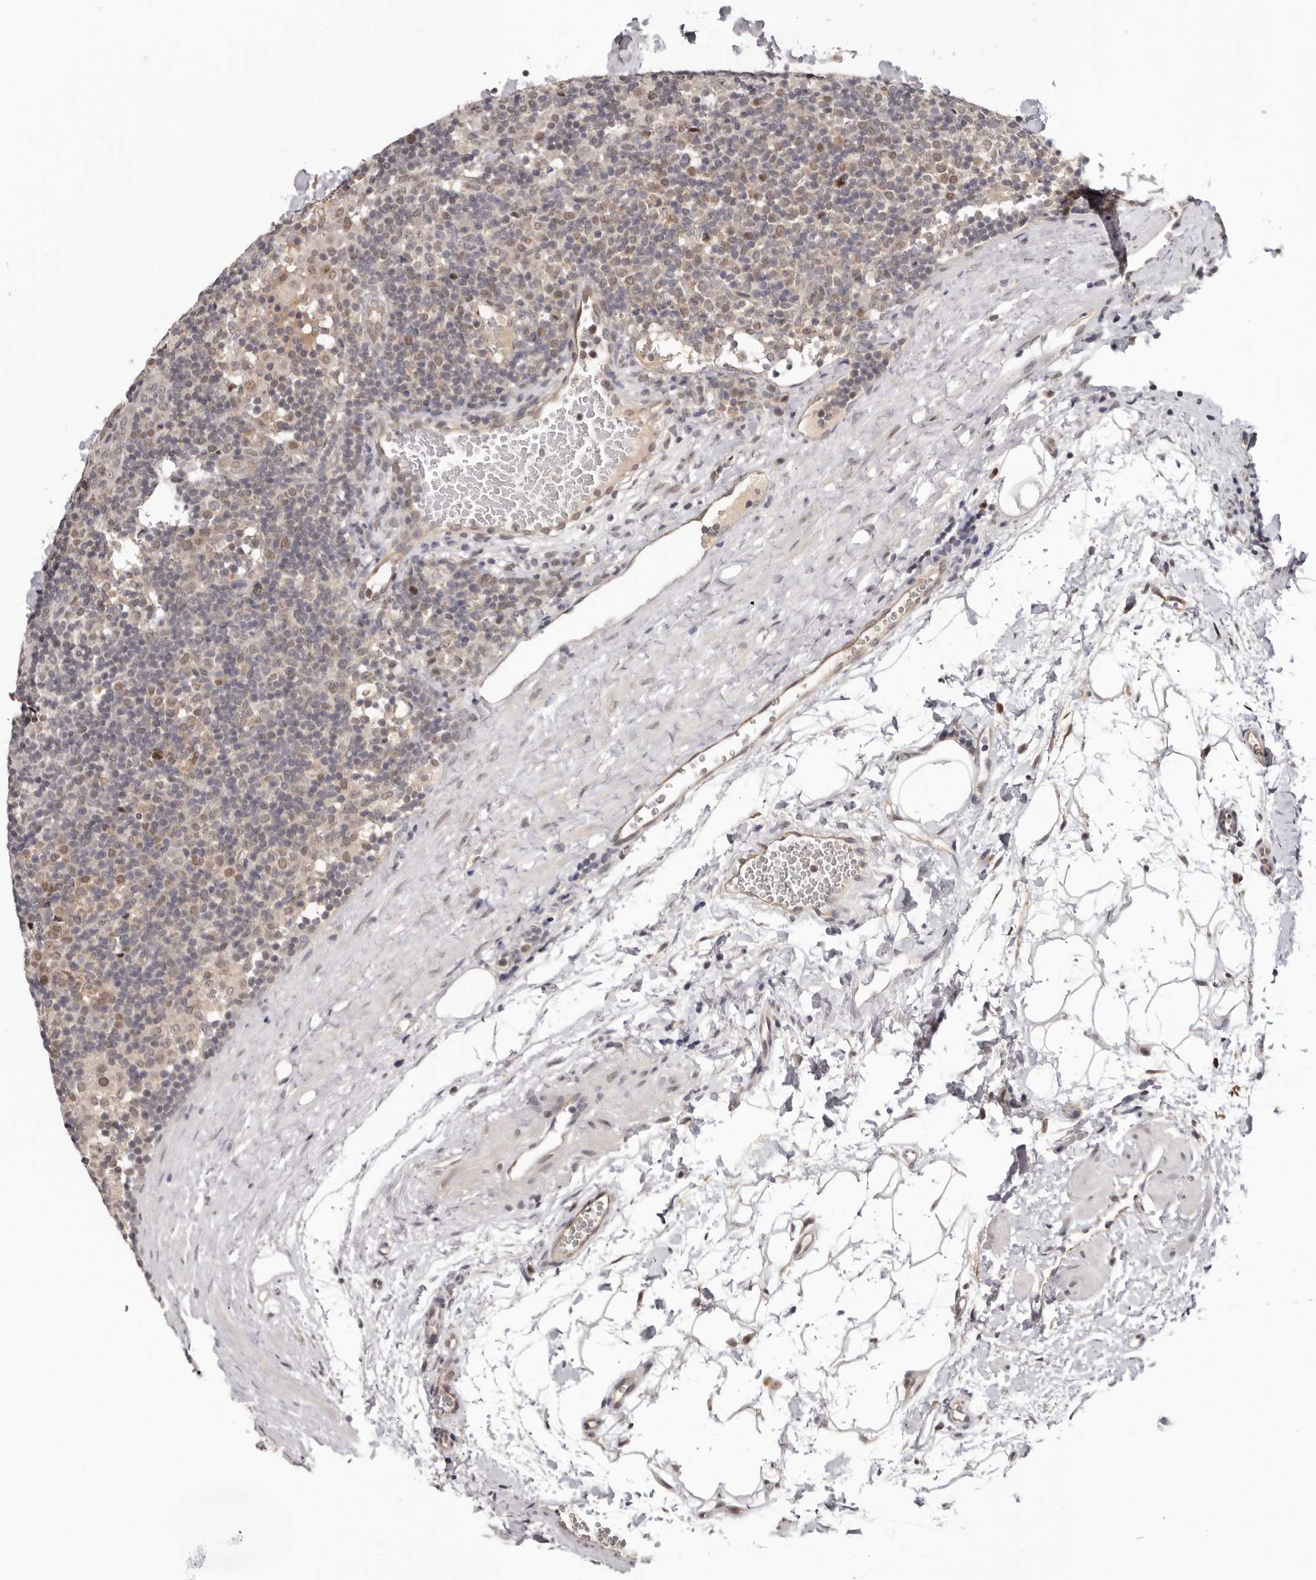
{"staining": {"intensity": "weak", "quantity": ">75%", "location": "nuclear"}, "tissue": "lymphoma", "cell_type": "Tumor cells", "image_type": "cancer", "snomed": [{"axis": "morphology", "description": "Hodgkin's disease, NOS"}, {"axis": "topography", "description": "Lymph node"}], "caption": "Protein expression analysis of Hodgkin's disease demonstrates weak nuclear expression in approximately >75% of tumor cells.", "gene": "TBX5", "patient": {"sex": "female", "age": 57}}